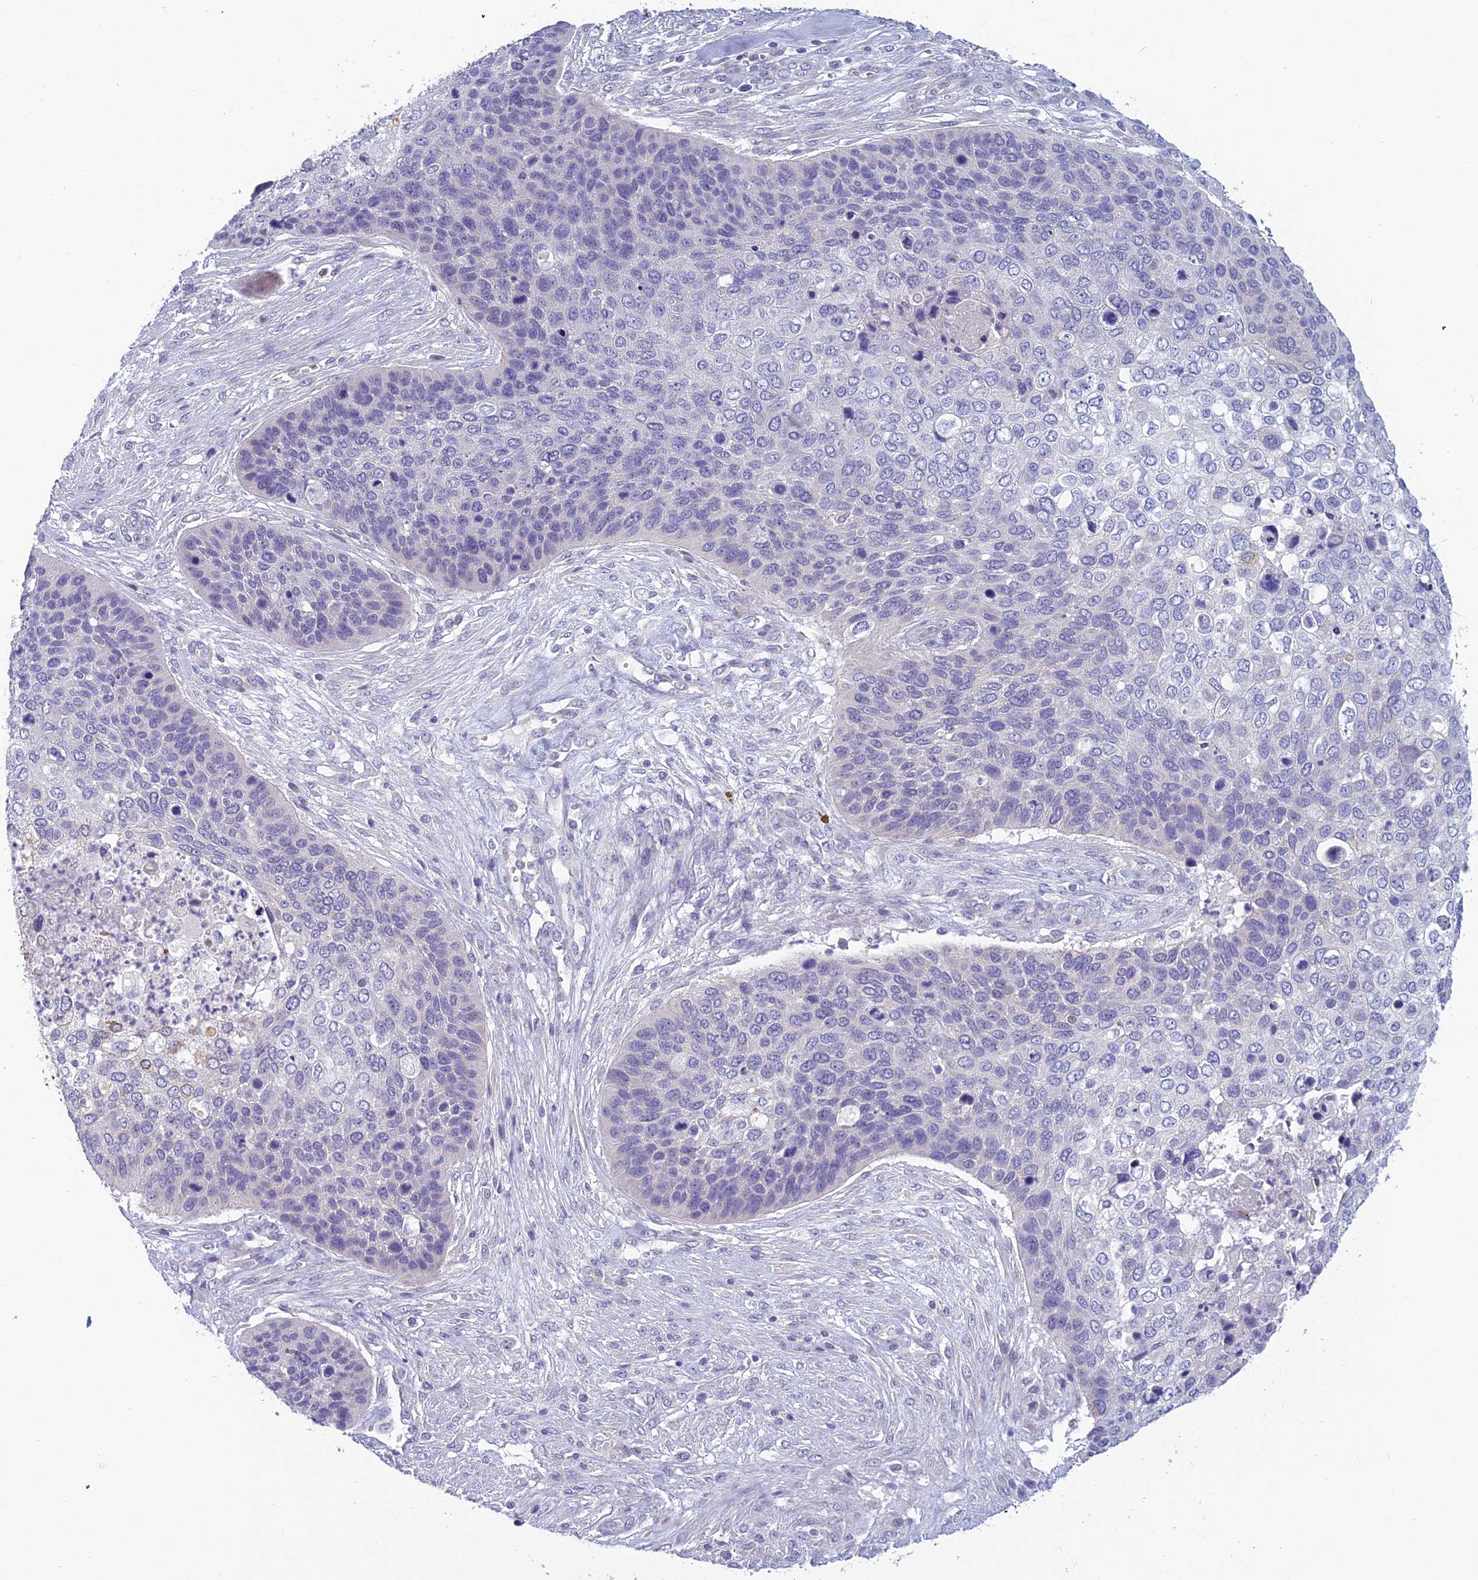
{"staining": {"intensity": "negative", "quantity": "none", "location": "none"}, "tissue": "skin cancer", "cell_type": "Tumor cells", "image_type": "cancer", "snomed": [{"axis": "morphology", "description": "Basal cell carcinoma"}, {"axis": "topography", "description": "Skin"}], "caption": "An image of skin cancer (basal cell carcinoma) stained for a protein reveals no brown staining in tumor cells. (DAB IHC visualized using brightfield microscopy, high magnification).", "gene": "RBM41", "patient": {"sex": "female", "age": 74}}